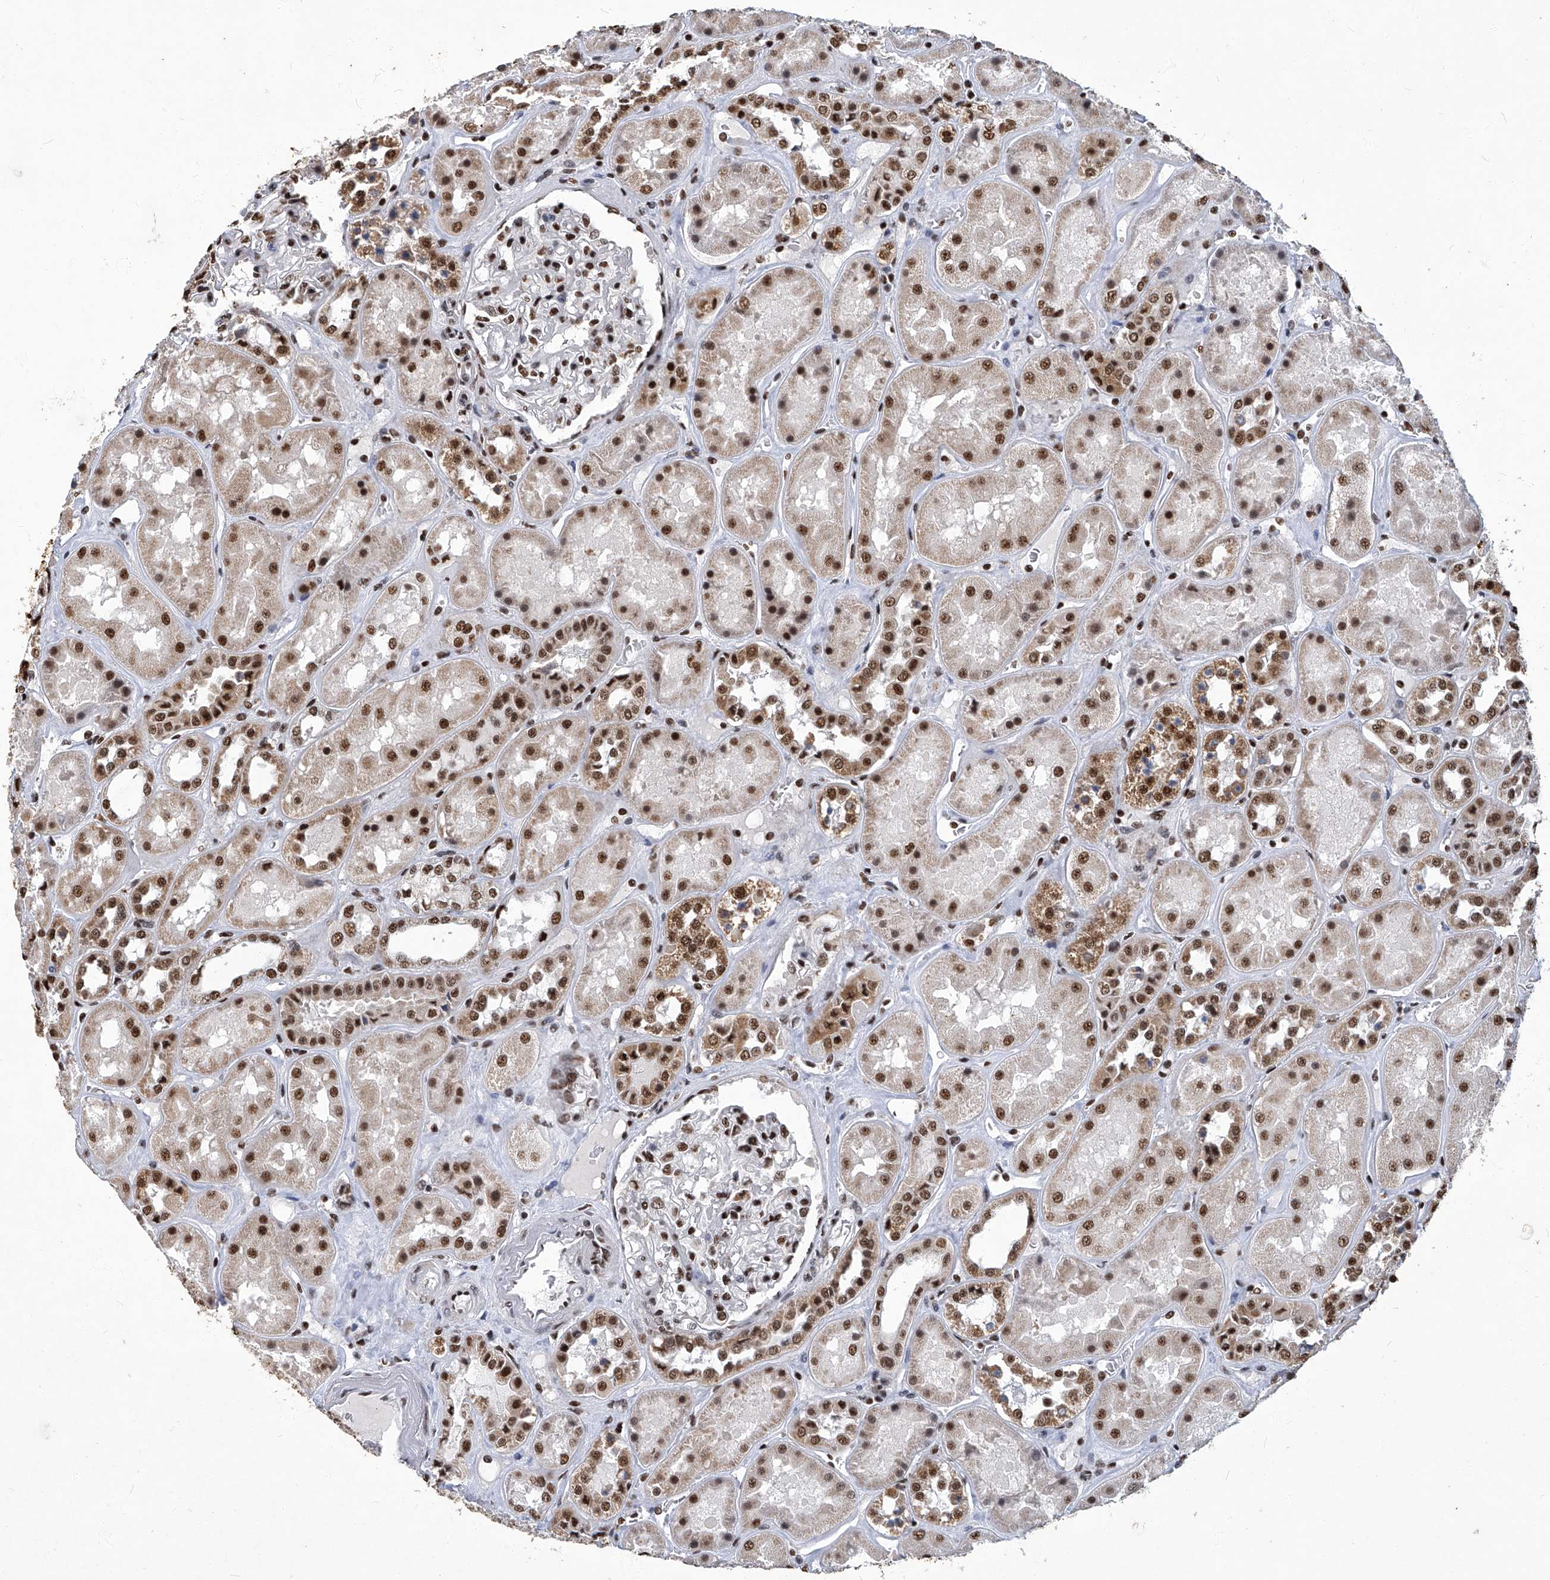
{"staining": {"intensity": "moderate", "quantity": ">75%", "location": "nuclear"}, "tissue": "kidney", "cell_type": "Cells in glomeruli", "image_type": "normal", "snomed": [{"axis": "morphology", "description": "Normal tissue, NOS"}, {"axis": "topography", "description": "Kidney"}], "caption": "Immunohistochemistry (IHC) staining of unremarkable kidney, which reveals medium levels of moderate nuclear staining in about >75% of cells in glomeruli indicating moderate nuclear protein staining. The staining was performed using DAB (brown) for protein detection and nuclei were counterstained in hematoxylin (blue).", "gene": "HBP1", "patient": {"sex": "male", "age": 70}}